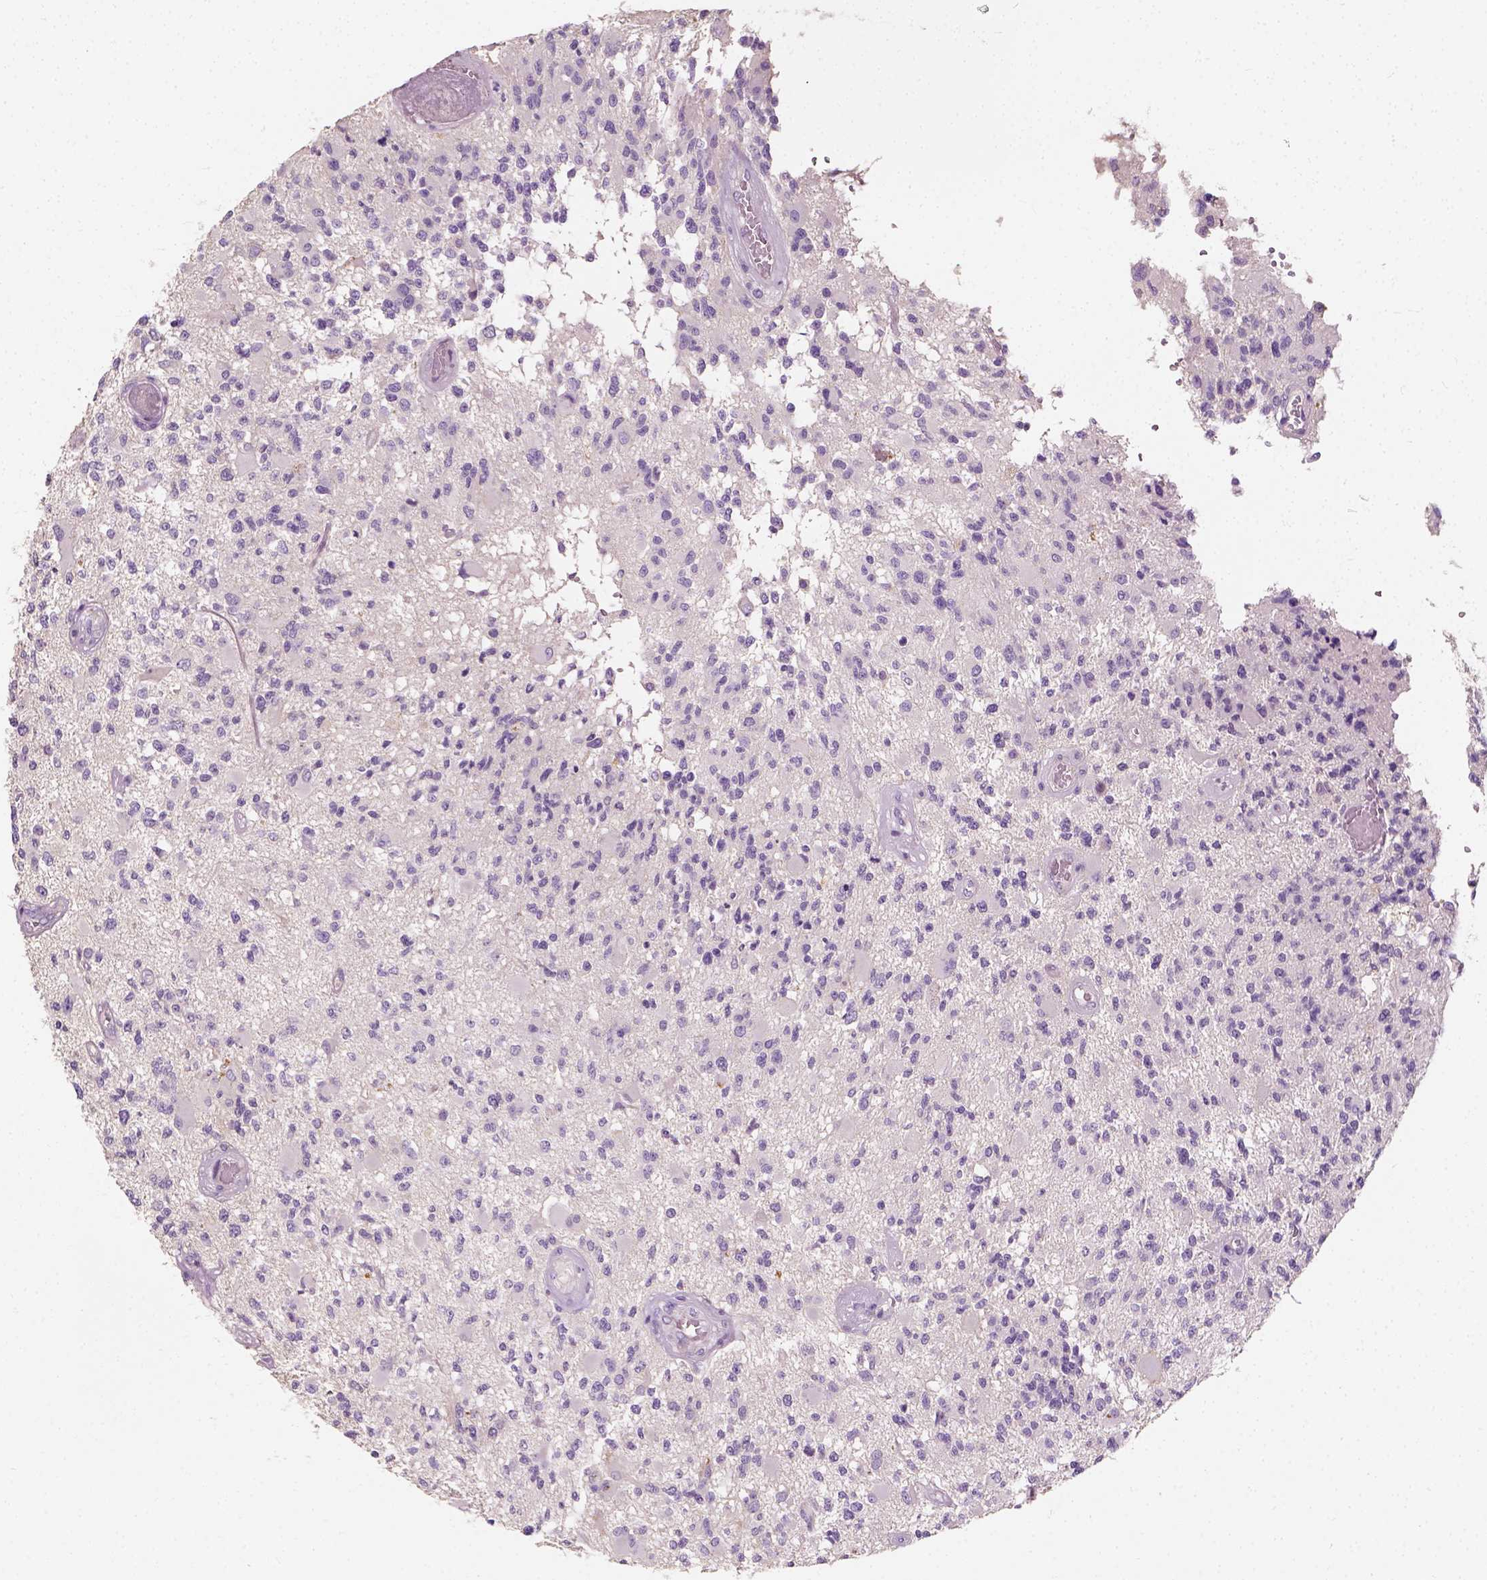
{"staining": {"intensity": "negative", "quantity": "none", "location": "none"}, "tissue": "glioma", "cell_type": "Tumor cells", "image_type": "cancer", "snomed": [{"axis": "morphology", "description": "Glioma, malignant, High grade"}, {"axis": "topography", "description": "Brain"}], "caption": "This is a image of immunohistochemistry staining of glioma, which shows no staining in tumor cells.", "gene": "DHCR24", "patient": {"sex": "female", "age": 63}}